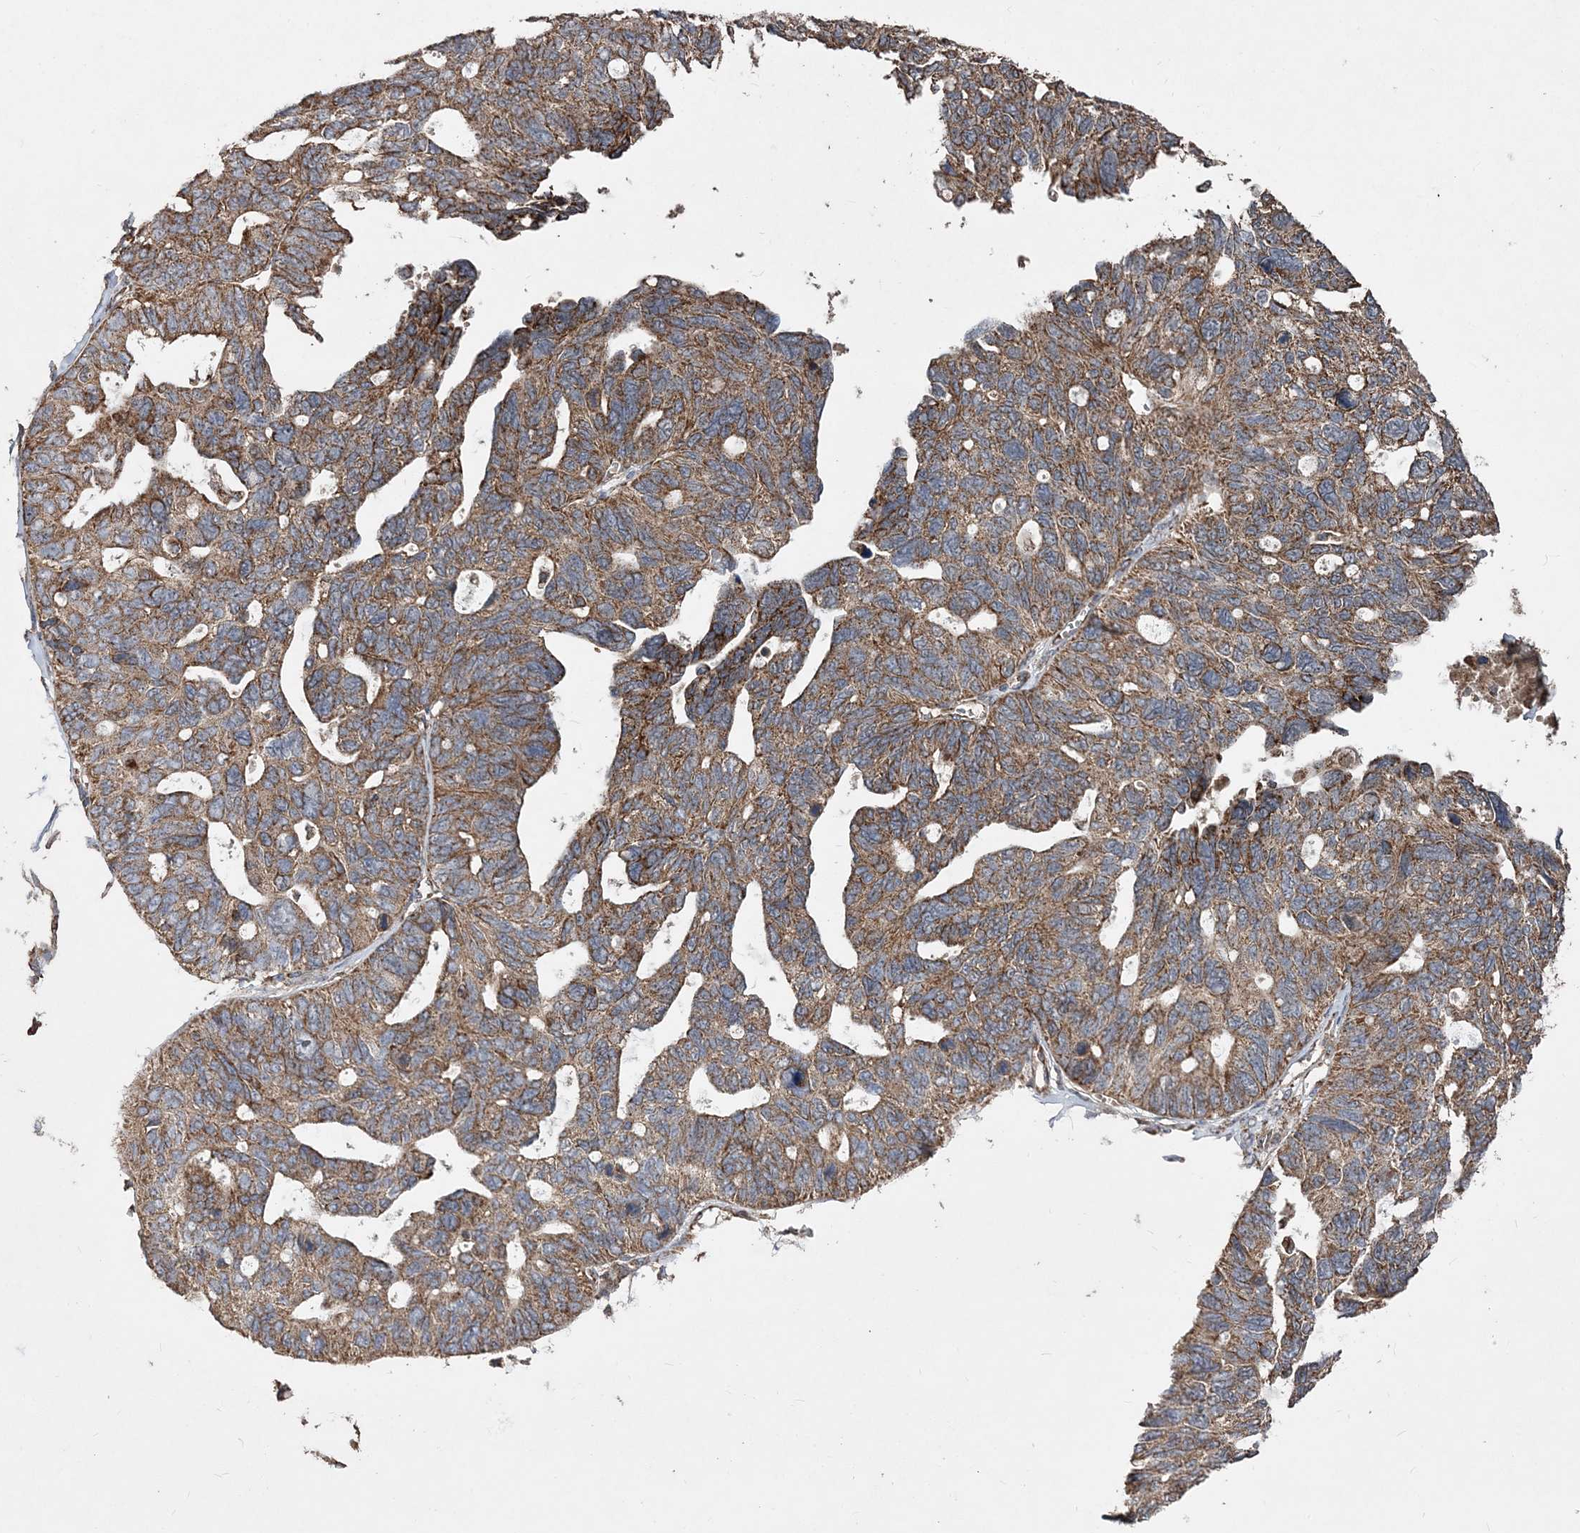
{"staining": {"intensity": "moderate", "quantity": ">75%", "location": "cytoplasmic/membranous"}, "tissue": "ovarian cancer", "cell_type": "Tumor cells", "image_type": "cancer", "snomed": [{"axis": "morphology", "description": "Cystadenocarcinoma, serous, NOS"}, {"axis": "topography", "description": "Ovary"}], "caption": "Protein expression analysis of ovarian cancer (serous cystadenocarcinoma) exhibits moderate cytoplasmic/membranous staining in about >75% of tumor cells. (Stains: DAB (3,3'-diaminobenzidine) in brown, nuclei in blue, Microscopy: brightfield microscopy at high magnification).", "gene": "POC5", "patient": {"sex": "female", "age": 79}}